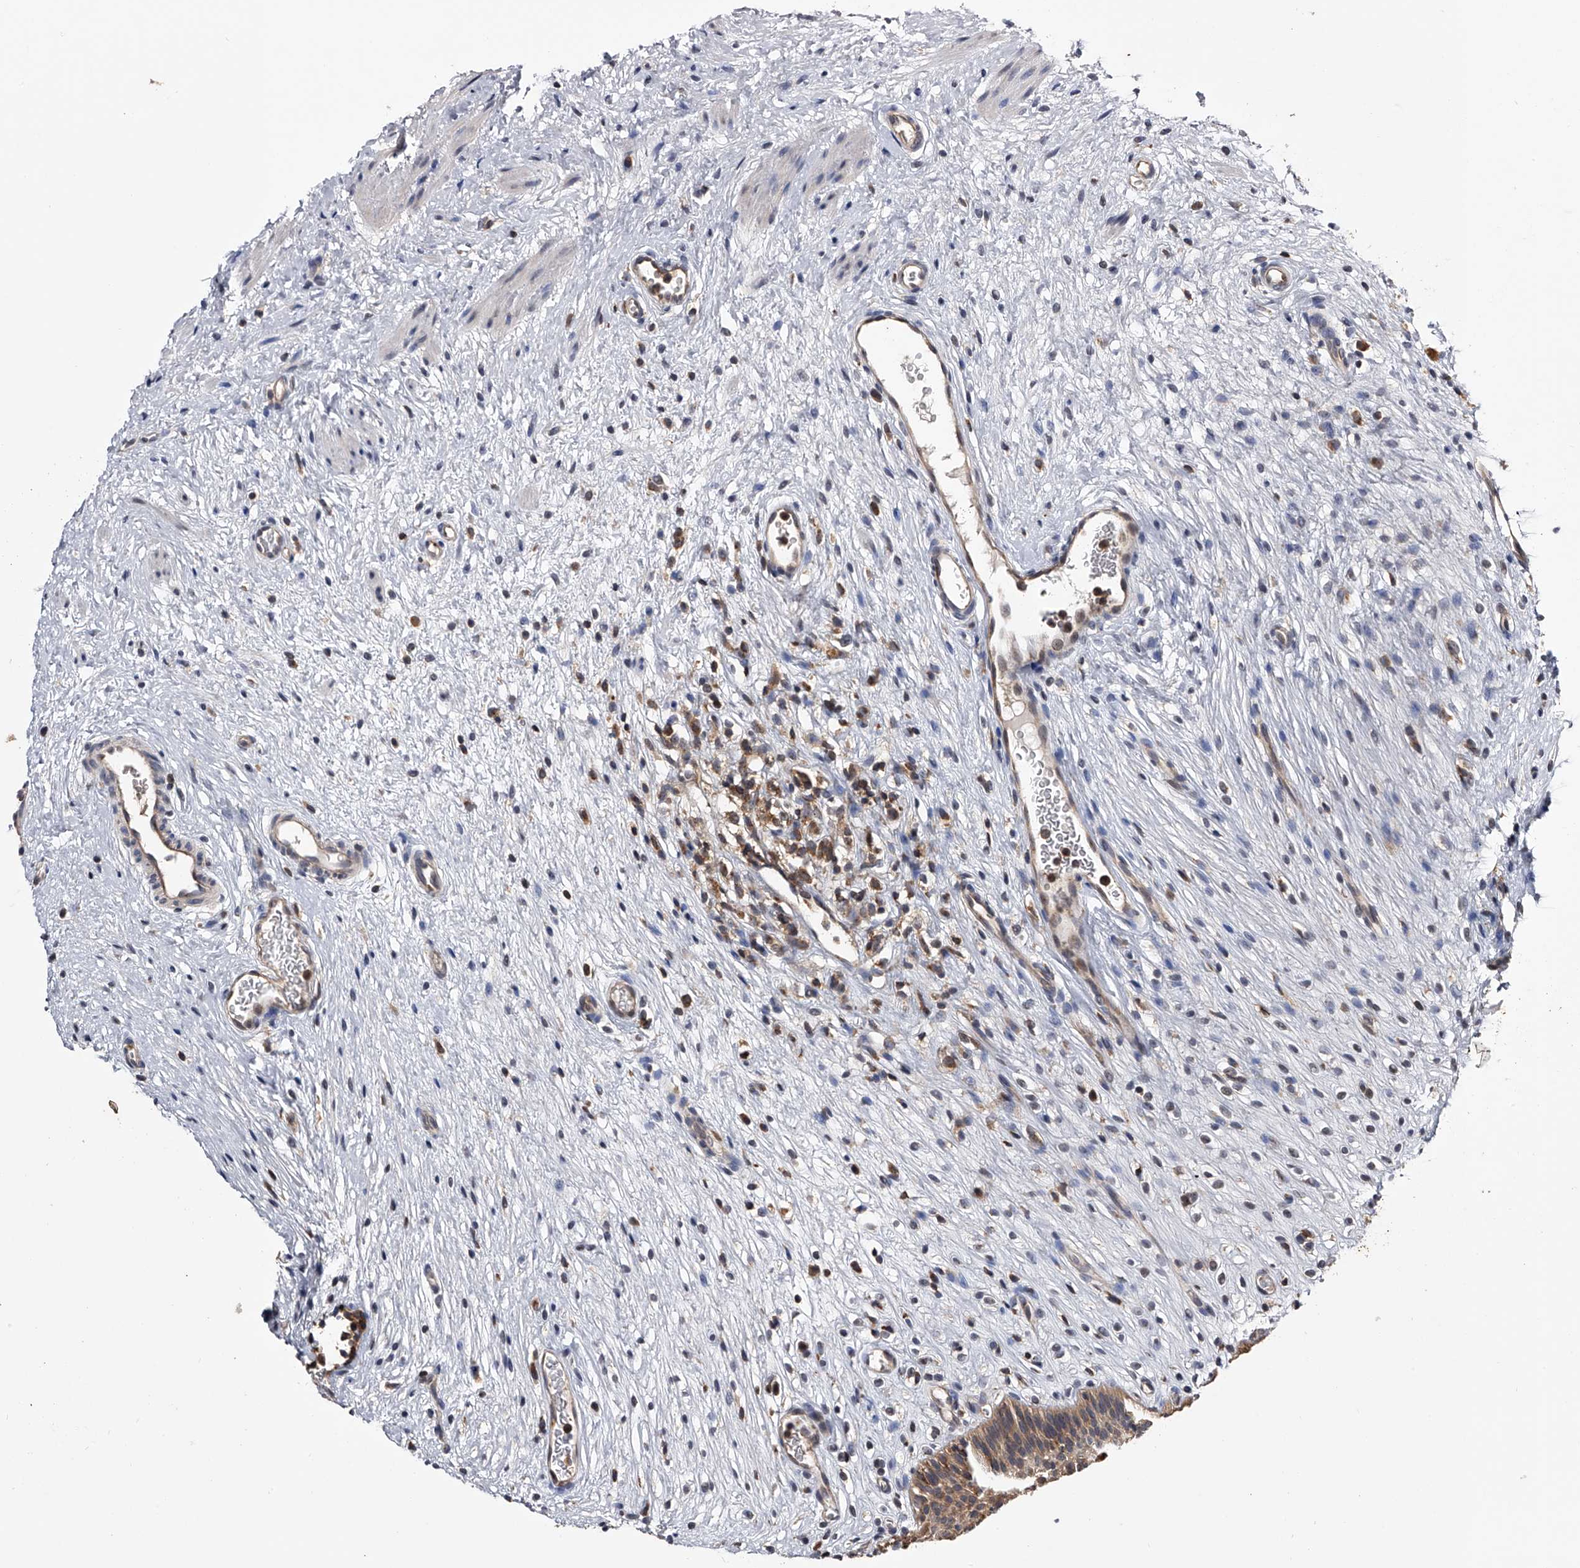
{"staining": {"intensity": "moderate", "quantity": ">75%", "location": "cytoplasmic/membranous"}, "tissue": "urinary bladder", "cell_type": "Urothelial cells", "image_type": "normal", "snomed": [{"axis": "morphology", "description": "Normal tissue, NOS"}, {"axis": "topography", "description": "Urinary bladder"}], "caption": "Benign urinary bladder reveals moderate cytoplasmic/membranous expression in approximately >75% of urothelial cells.", "gene": "PAN3", "patient": {"sex": "male", "age": 1}}